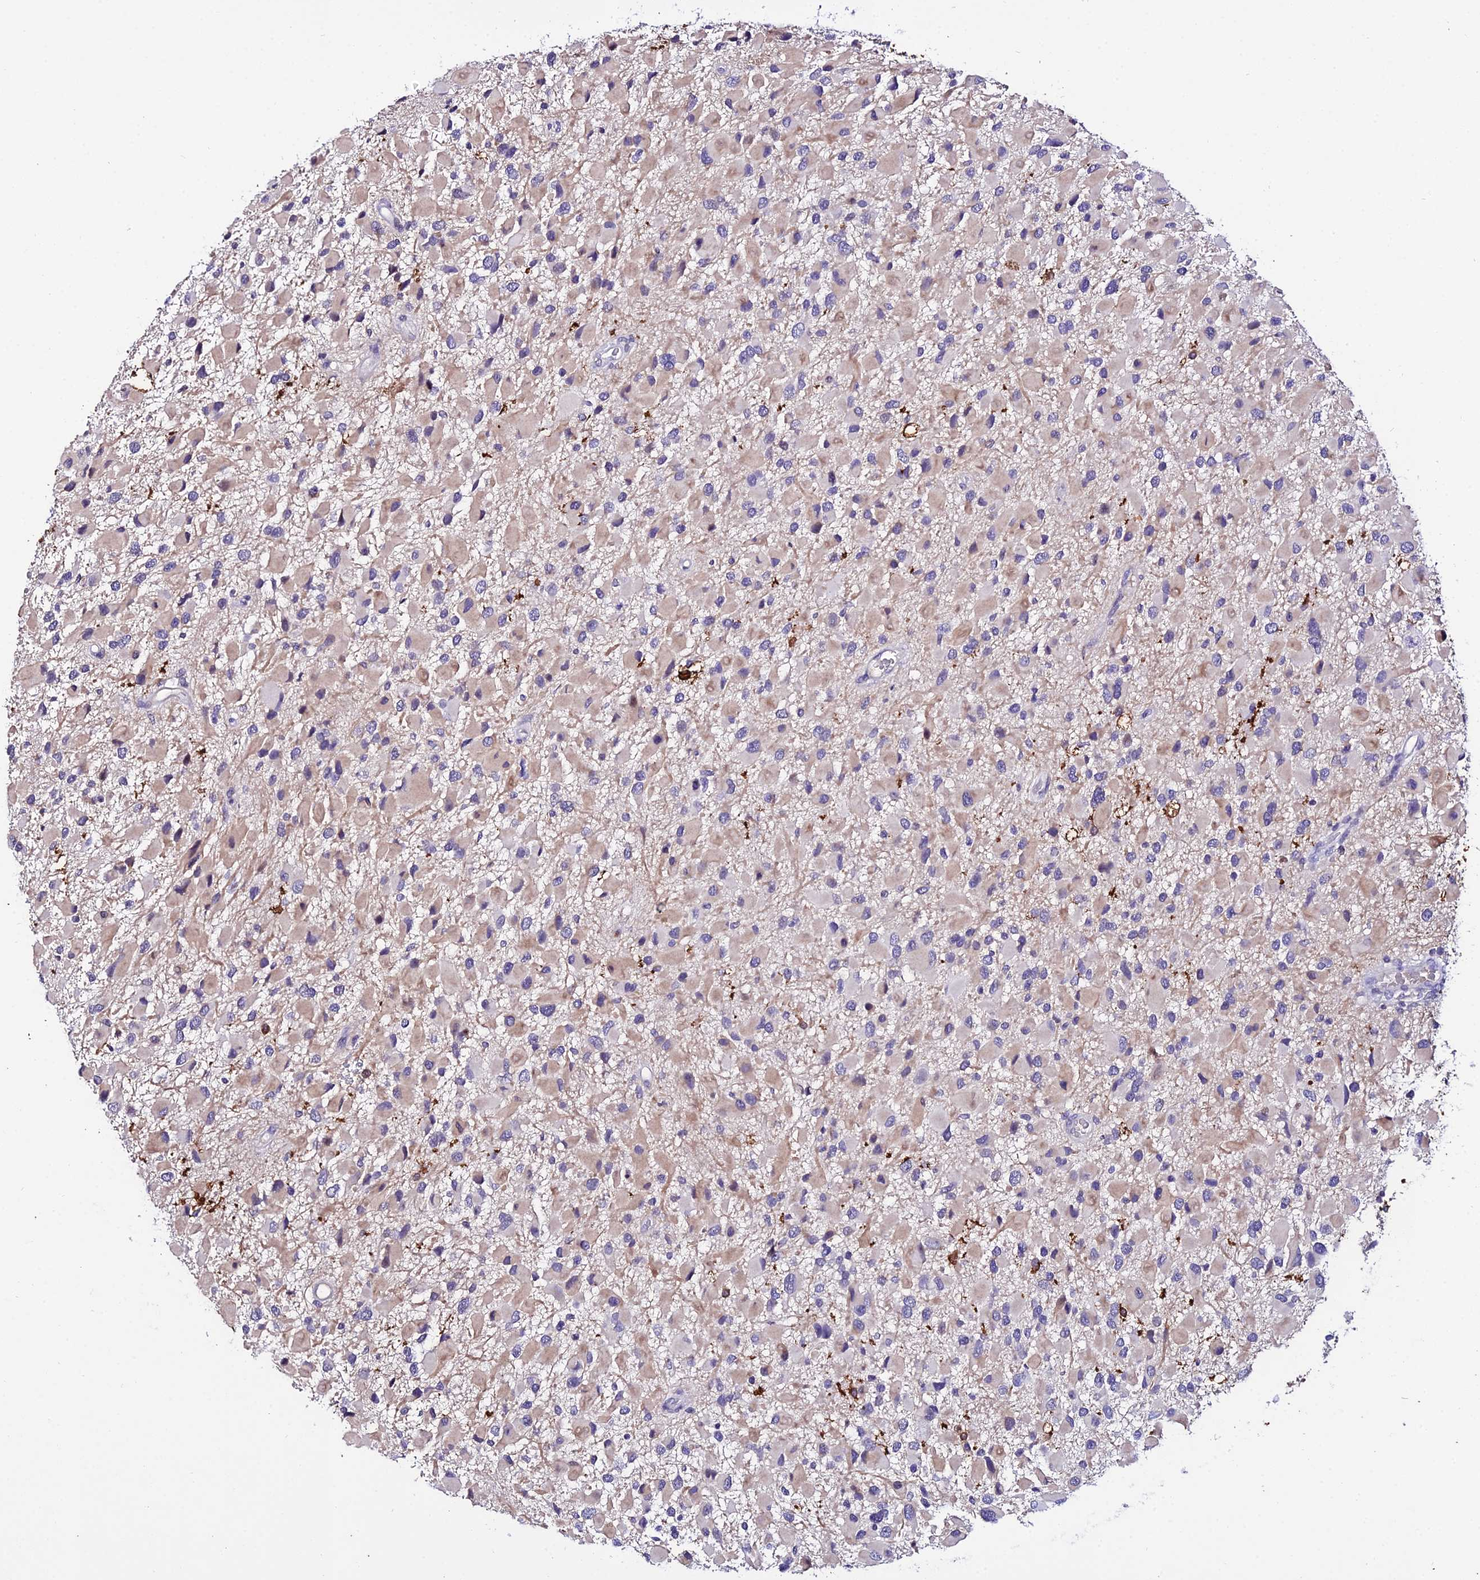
{"staining": {"intensity": "weak", "quantity": "<25%", "location": "cytoplasmic/membranous"}, "tissue": "glioma", "cell_type": "Tumor cells", "image_type": "cancer", "snomed": [{"axis": "morphology", "description": "Glioma, malignant, High grade"}, {"axis": "topography", "description": "Brain"}], "caption": "Immunohistochemistry (IHC) of glioma exhibits no staining in tumor cells.", "gene": "DEFB132", "patient": {"sex": "male", "age": 53}}